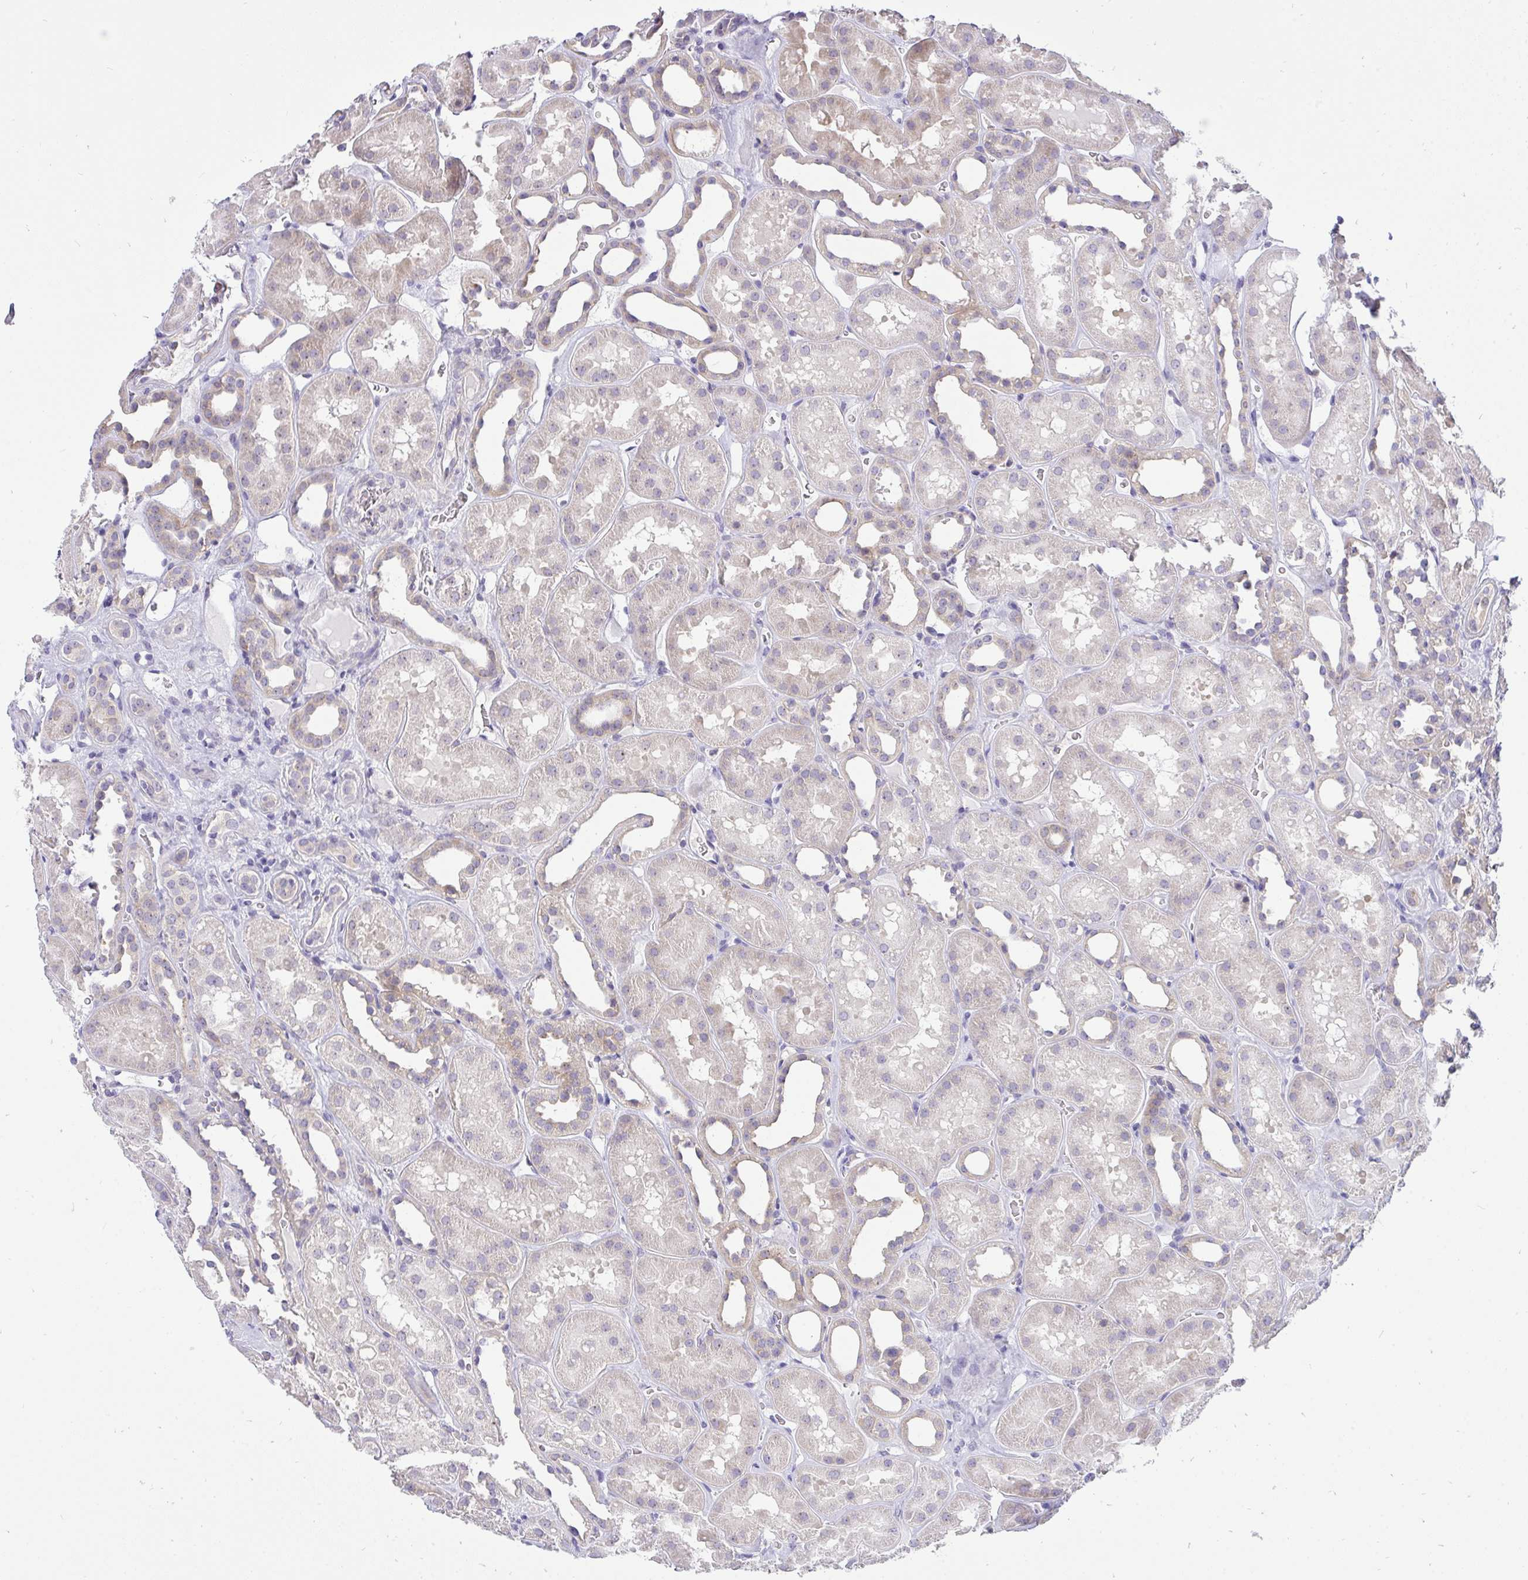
{"staining": {"intensity": "weak", "quantity": "<25%", "location": "cytoplasmic/membranous"}, "tissue": "kidney", "cell_type": "Cells in glomeruli", "image_type": "normal", "snomed": [{"axis": "morphology", "description": "Normal tissue, NOS"}, {"axis": "topography", "description": "Kidney"}], "caption": "There is no significant positivity in cells in glomeruli of kidney.", "gene": "VGLL3", "patient": {"sex": "female", "age": 41}}